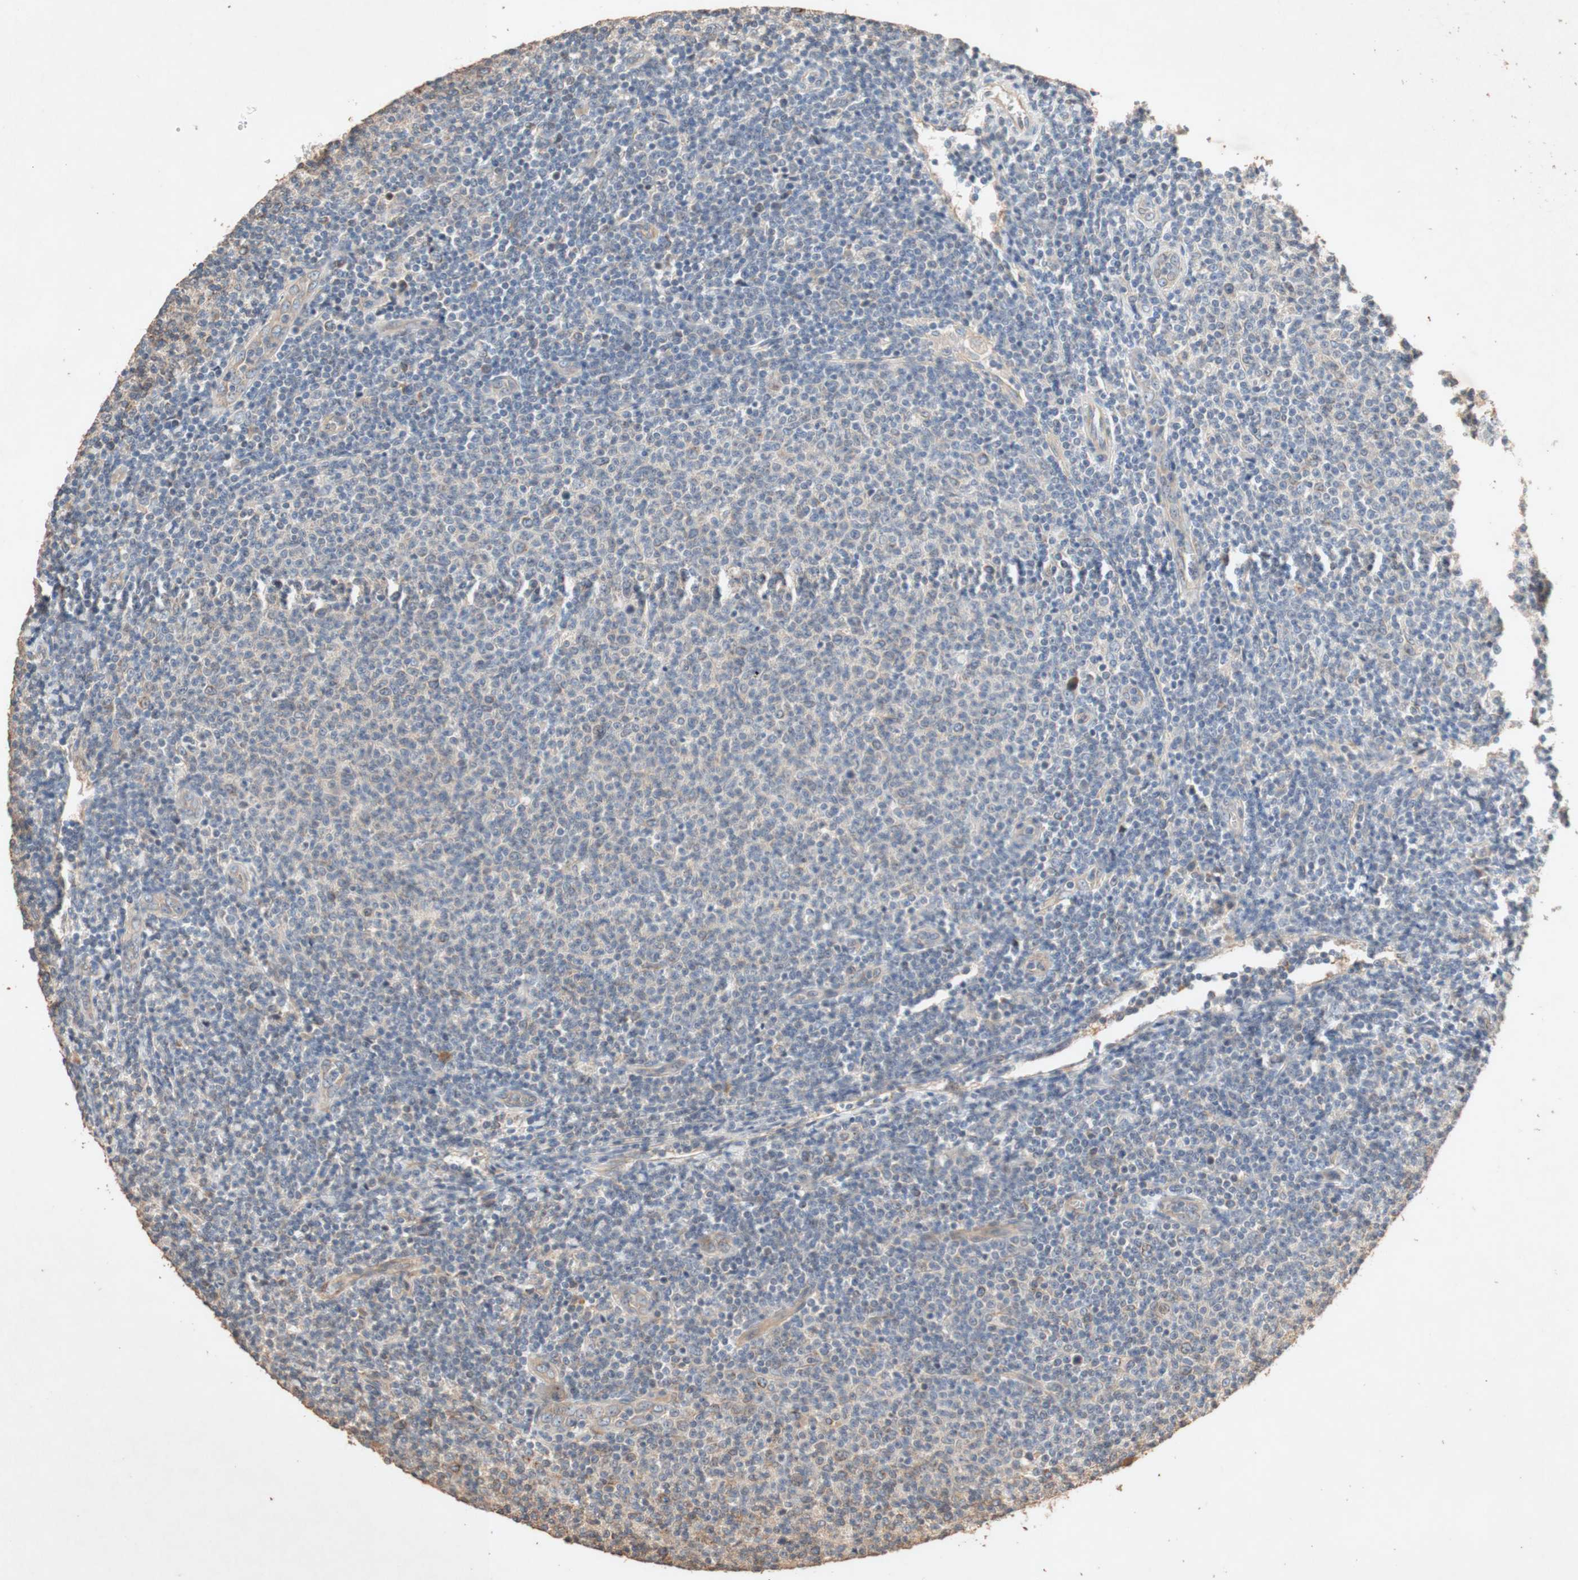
{"staining": {"intensity": "weak", "quantity": "25%-75%", "location": "cytoplasmic/membranous"}, "tissue": "lymphoma", "cell_type": "Tumor cells", "image_type": "cancer", "snomed": [{"axis": "morphology", "description": "Malignant lymphoma, non-Hodgkin's type, Low grade"}, {"axis": "topography", "description": "Lymph node"}], "caption": "Immunohistochemistry (IHC) micrograph of lymphoma stained for a protein (brown), which demonstrates low levels of weak cytoplasmic/membranous staining in approximately 25%-75% of tumor cells.", "gene": "TUBB", "patient": {"sex": "male", "age": 66}}